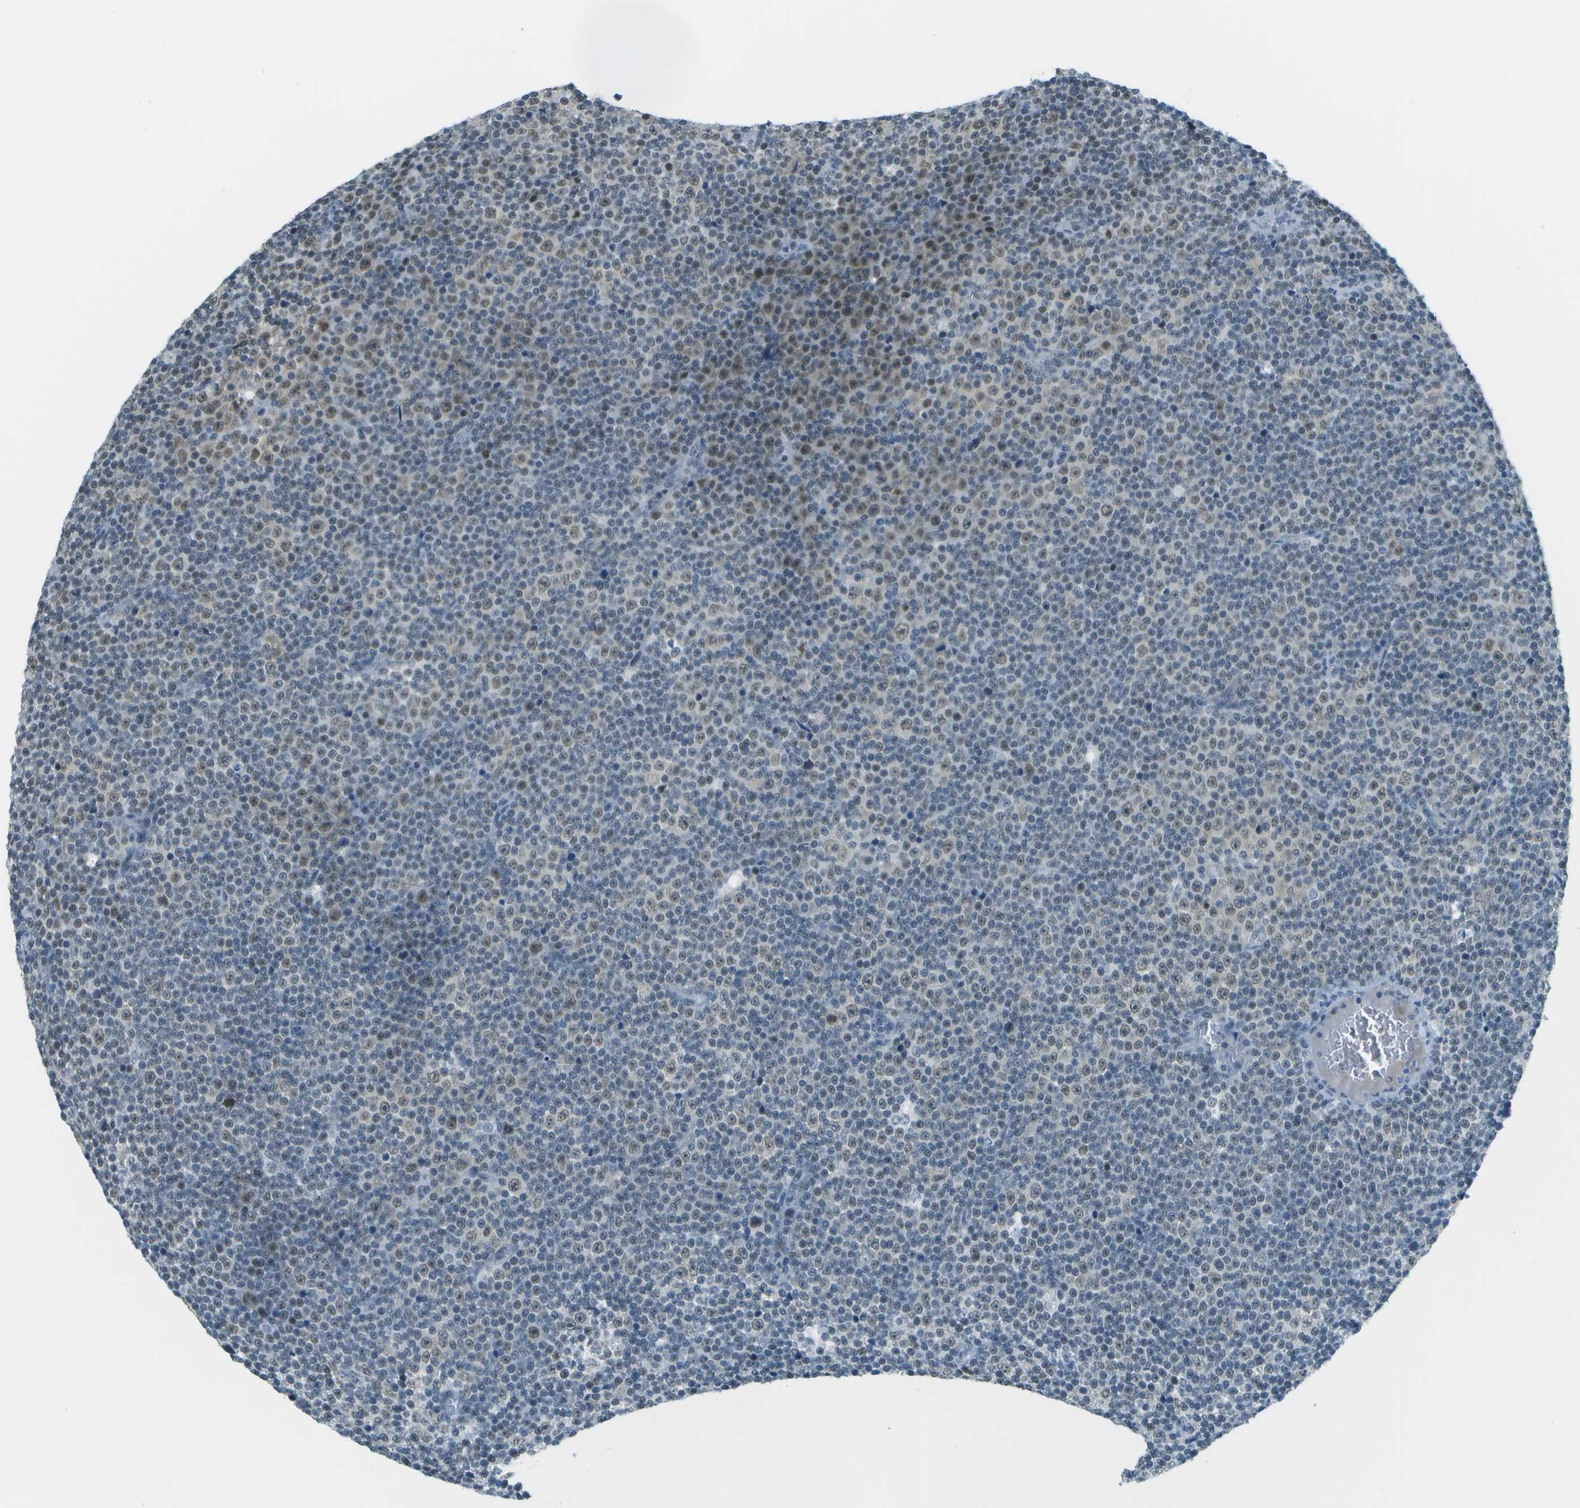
{"staining": {"intensity": "moderate", "quantity": "<25%", "location": "nuclear"}, "tissue": "lymphoma", "cell_type": "Tumor cells", "image_type": "cancer", "snomed": [{"axis": "morphology", "description": "Malignant lymphoma, non-Hodgkin's type, Low grade"}, {"axis": "topography", "description": "Lymph node"}], "caption": "Malignant lymphoma, non-Hodgkin's type (low-grade) stained with a brown dye exhibits moderate nuclear positive staining in about <25% of tumor cells.", "gene": "NEK11", "patient": {"sex": "female", "age": 67}}